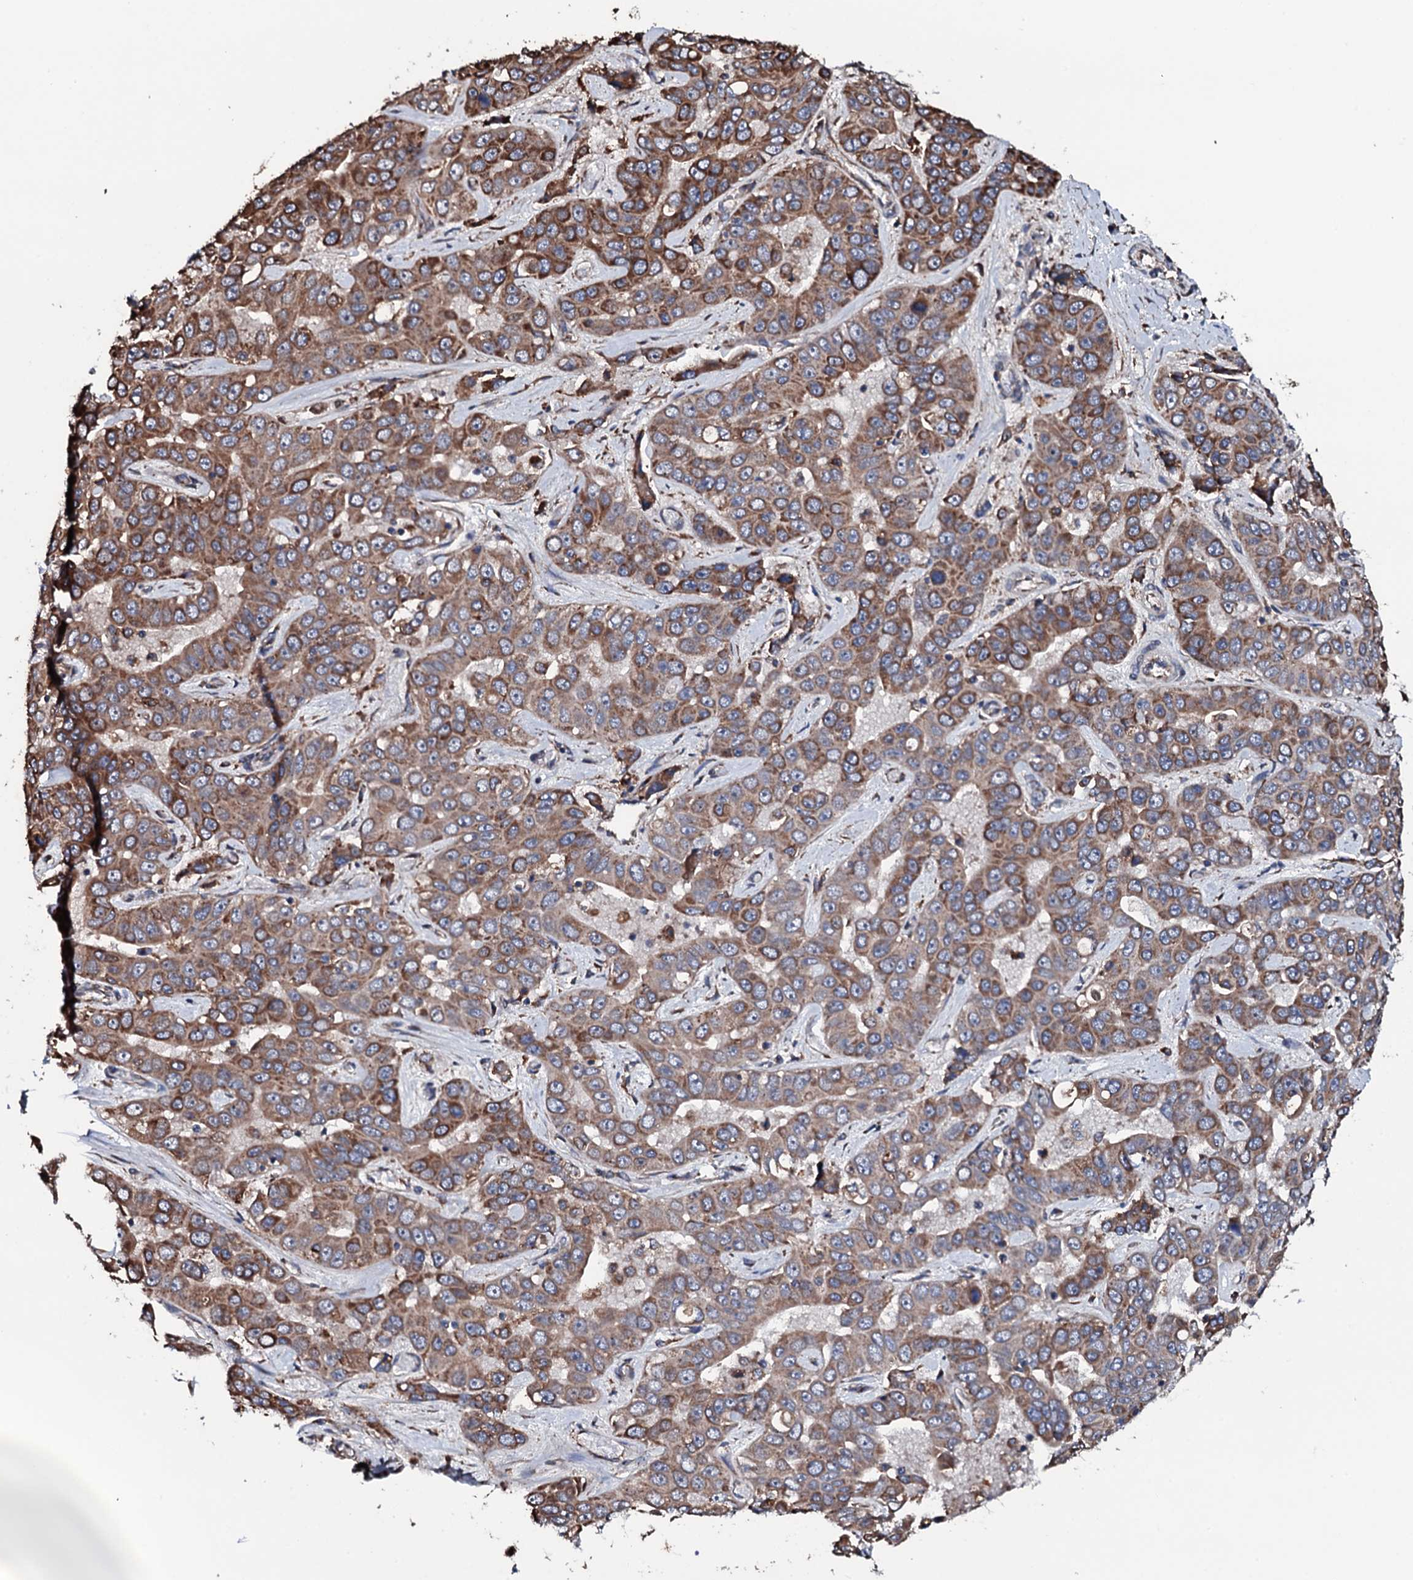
{"staining": {"intensity": "moderate", "quantity": ">75%", "location": "cytoplasmic/membranous"}, "tissue": "liver cancer", "cell_type": "Tumor cells", "image_type": "cancer", "snomed": [{"axis": "morphology", "description": "Cholangiocarcinoma"}, {"axis": "topography", "description": "Liver"}], "caption": "Moderate cytoplasmic/membranous staining for a protein is seen in about >75% of tumor cells of liver cholangiocarcinoma using immunohistochemistry.", "gene": "RAB12", "patient": {"sex": "female", "age": 52}}